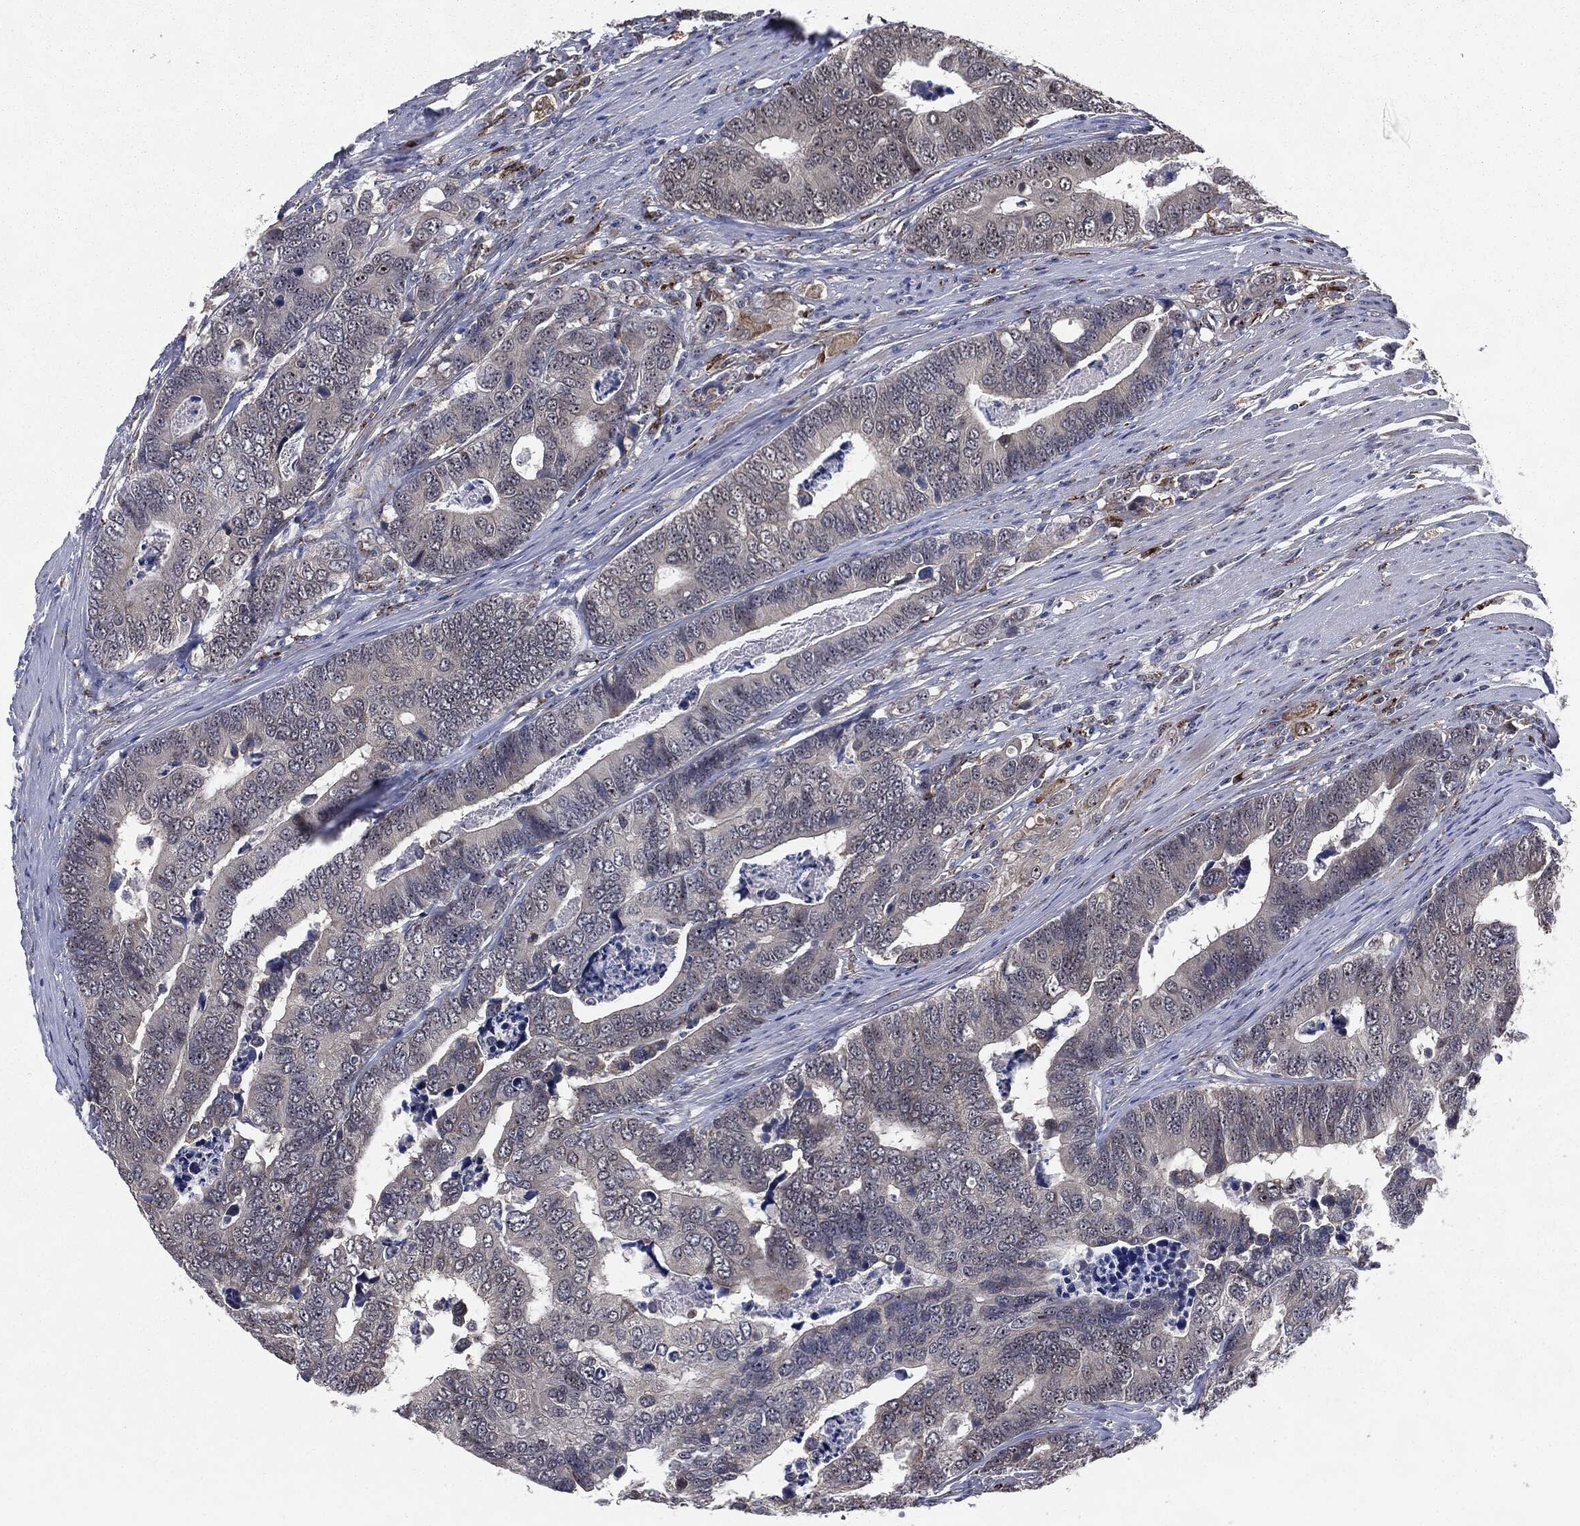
{"staining": {"intensity": "strong", "quantity": "25%-75%", "location": "nuclear"}, "tissue": "colorectal cancer", "cell_type": "Tumor cells", "image_type": "cancer", "snomed": [{"axis": "morphology", "description": "Adenocarcinoma, NOS"}, {"axis": "topography", "description": "Colon"}], "caption": "There is high levels of strong nuclear staining in tumor cells of colorectal cancer, as demonstrated by immunohistochemical staining (brown color).", "gene": "TRMT1L", "patient": {"sex": "female", "age": 72}}